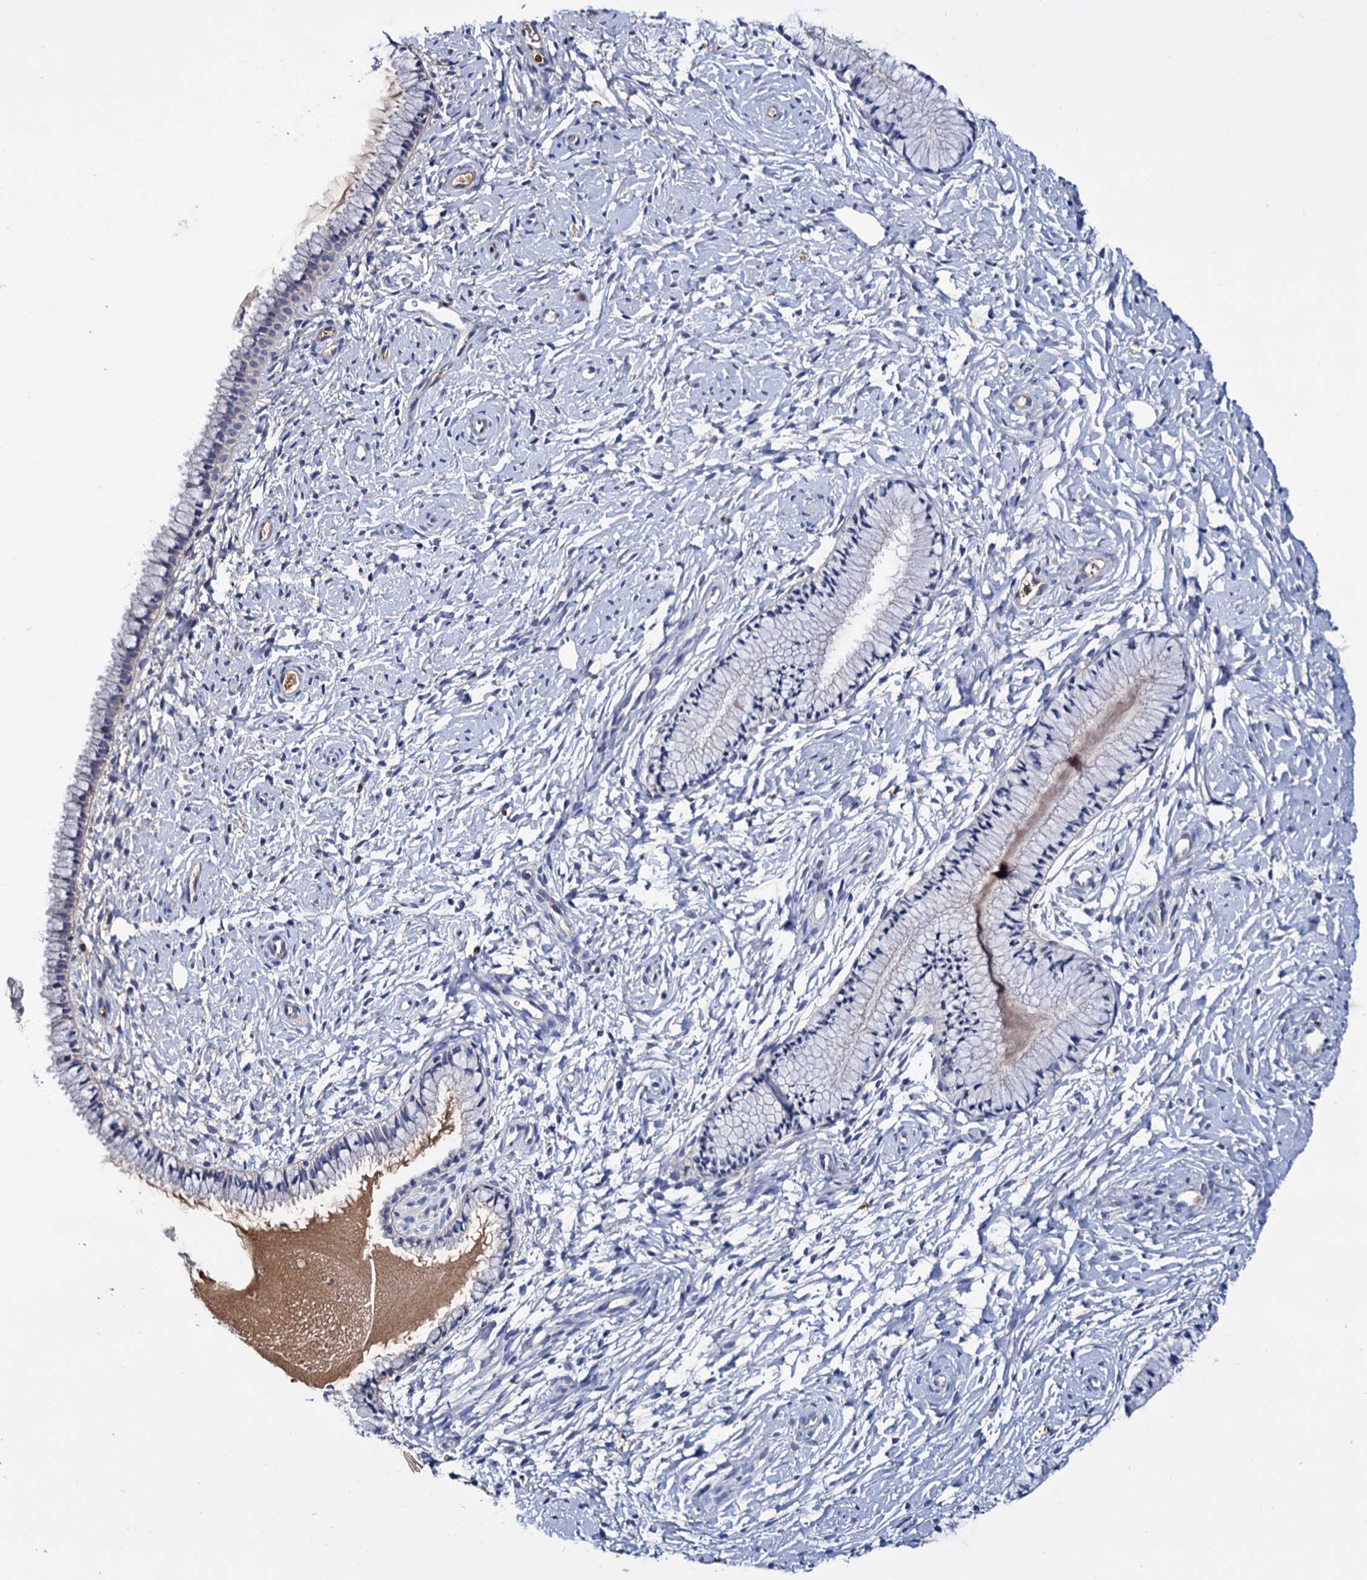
{"staining": {"intensity": "negative", "quantity": "none", "location": "none"}, "tissue": "cervix", "cell_type": "Glandular cells", "image_type": "normal", "snomed": [{"axis": "morphology", "description": "Normal tissue, NOS"}, {"axis": "topography", "description": "Cervix"}], "caption": "Glandular cells are negative for brown protein staining in benign cervix. The staining was performed using DAB to visualize the protein expression in brown, while the nuclei were stained in blue with hematoxylin (Magnification: 20x).", "gene": "NPAS4", "patient": {"sex": "female", "age": 33}}